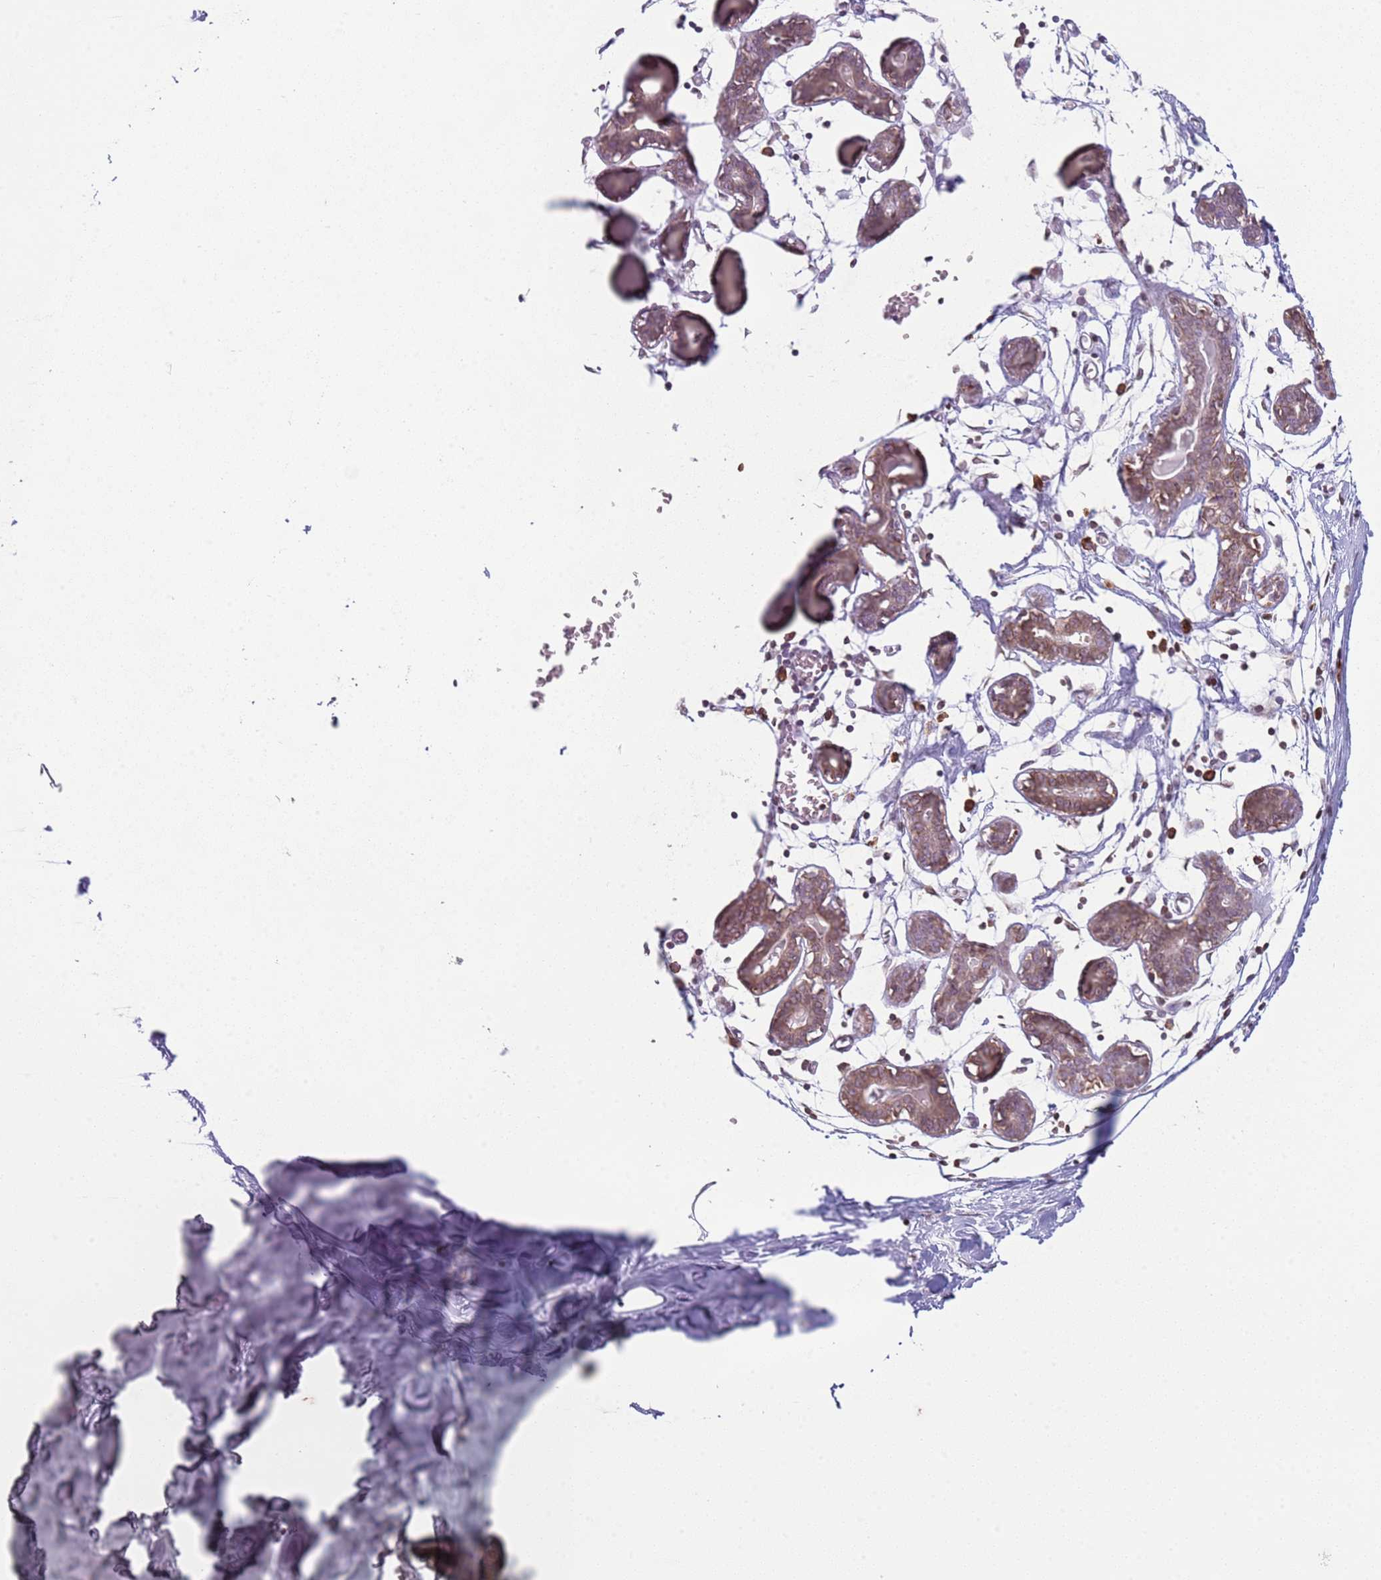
{"staining": {"intensity": "weak", "quantity": ">75%", "location": "cytoplasmic/membranous"}, "tissue": "breast", "cell_type": "Adipocytes", "image_type": "normal", "snomed": [{"axis": "morphology", "description": "Normal tissue, NOS"}, {"axis": "topography", "description": "Breast"}], "caption": "Breast stained for a protein exhibits weak cytoplasmic/membranous positivity in adipocytes. Immunohistochemistry stains the protein in brown and the nuclei are stained blue.", "gene": "SCAF1", "patient": {"sex": "female", "age": 27}}